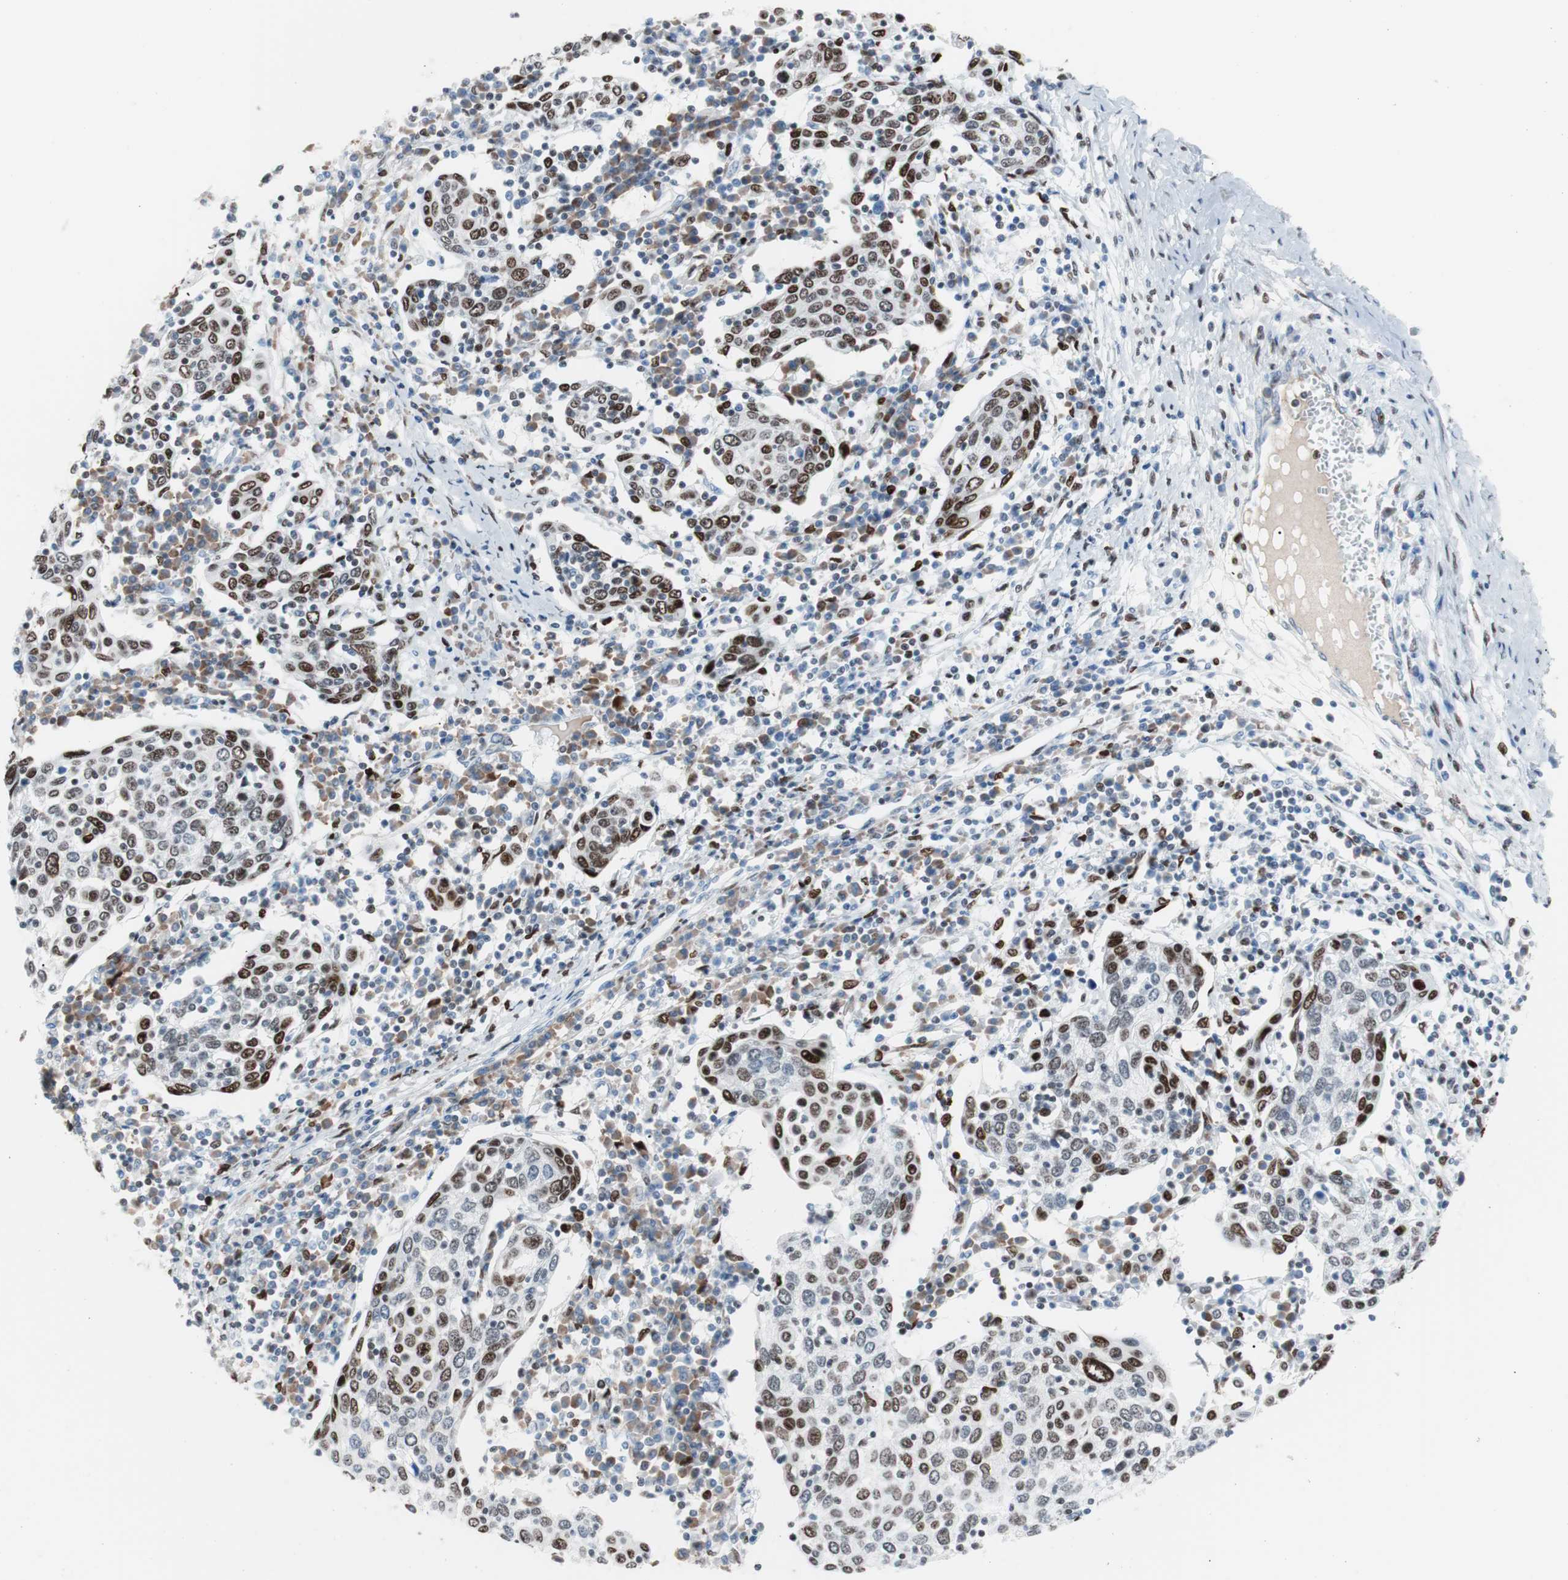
{"staining": {"intensity": "moderate", "quantity": ">75%", "location": "nuclear"}, "tissue": "cervical cancer", "cell_type": "Tumor cells", "image_type": "cancer", "snomed": [{"axis": "morphology", "description": "Squamous cell carcinoma, NOS"}, {"axis": "topography", "description": "Cervix"}], "caption": "Immunohistochemistry (DAB) staining of human cervical cancer (squamous cell carcinoma) reveals moderate nuclear protein positivity in approximately >75% of tumor cells. The staining is performed using DAB (3,3'-diaminobenzidine) brown chromogen to label protein expression. The nuclei are counter-stained blue using hematoxylin.", "gene": "CEBPB", "patient": {"sex": "female", "age": 40}}